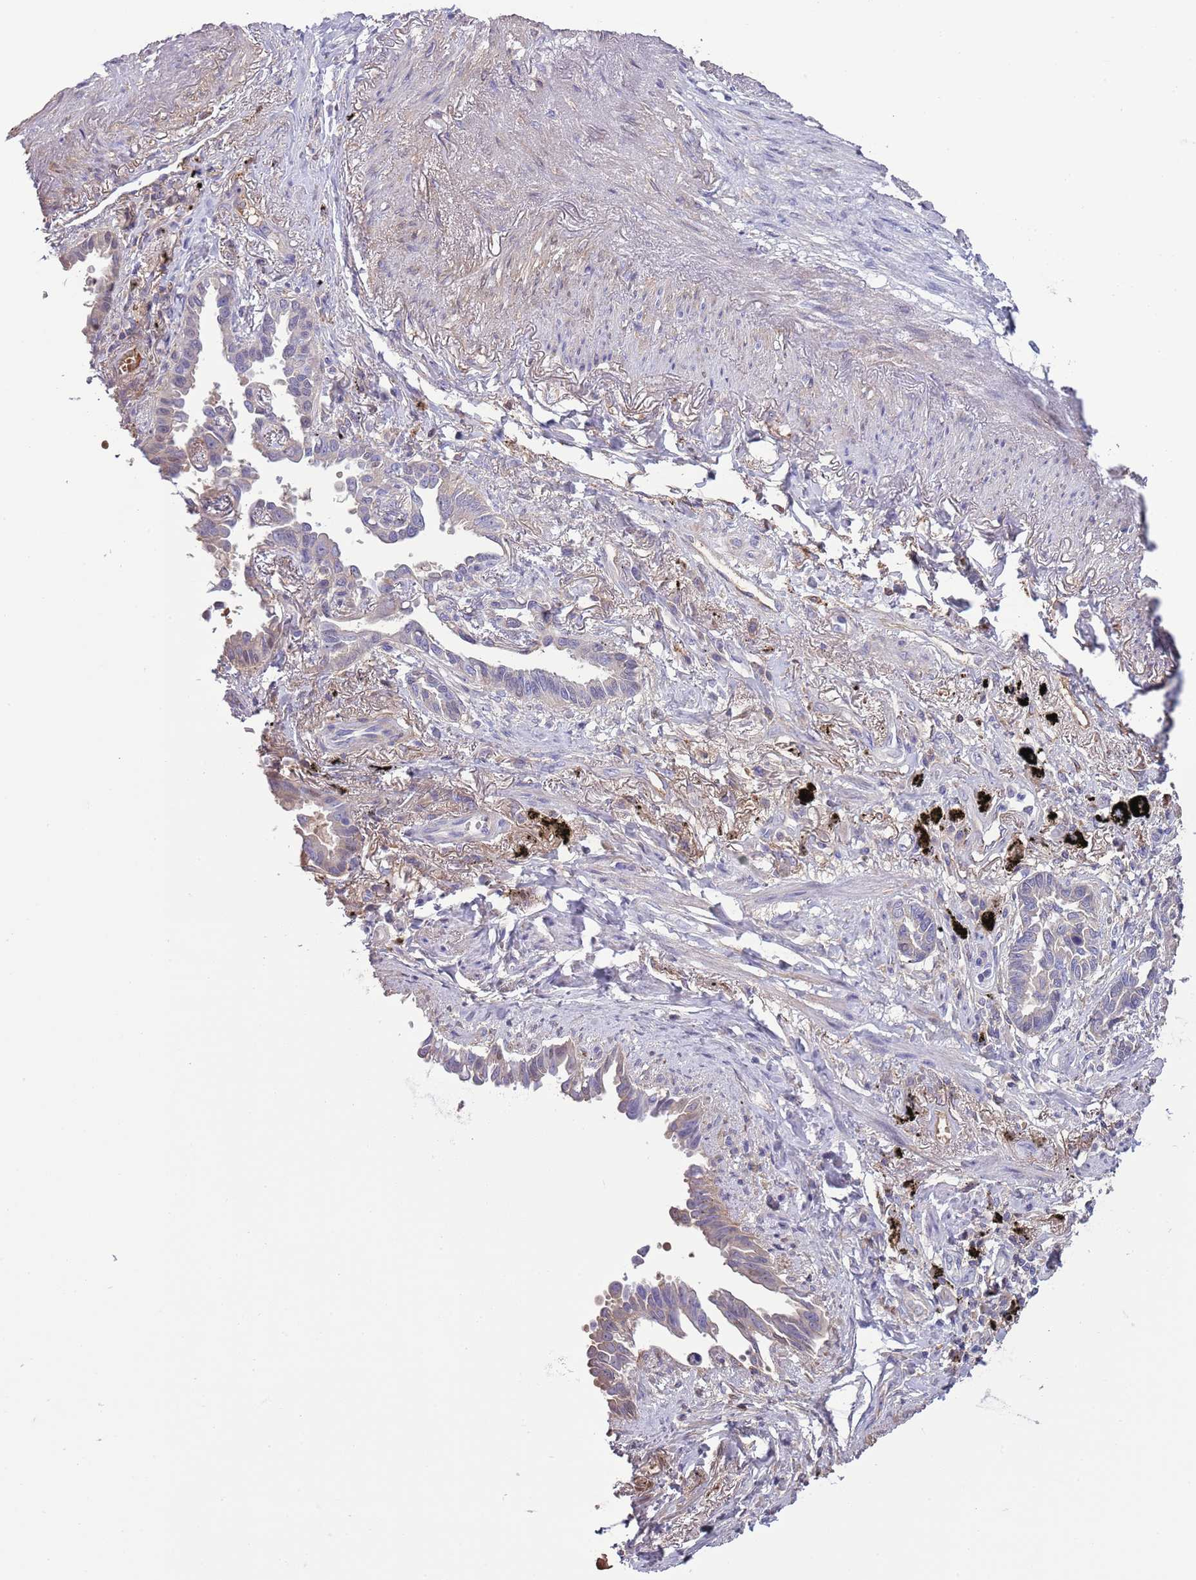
{"staining": {"intensity": "negative", "quantity": "none", "location": "none"}, "tissue": "lung cancer", "cell_type": "Tumor cells", "image_type": "cancer", "snomed": [{"axis": "morphology", "description": "Adenocarcinoma, NOS"}, {"axis": "topography", "description": "Lung"}], "caption": "Immunohistochemical staining of human lung cancer shows no significant staining in tumor cells.", "gene": "ABHD17C", "patient": {"sex": "male", "age": 67}}